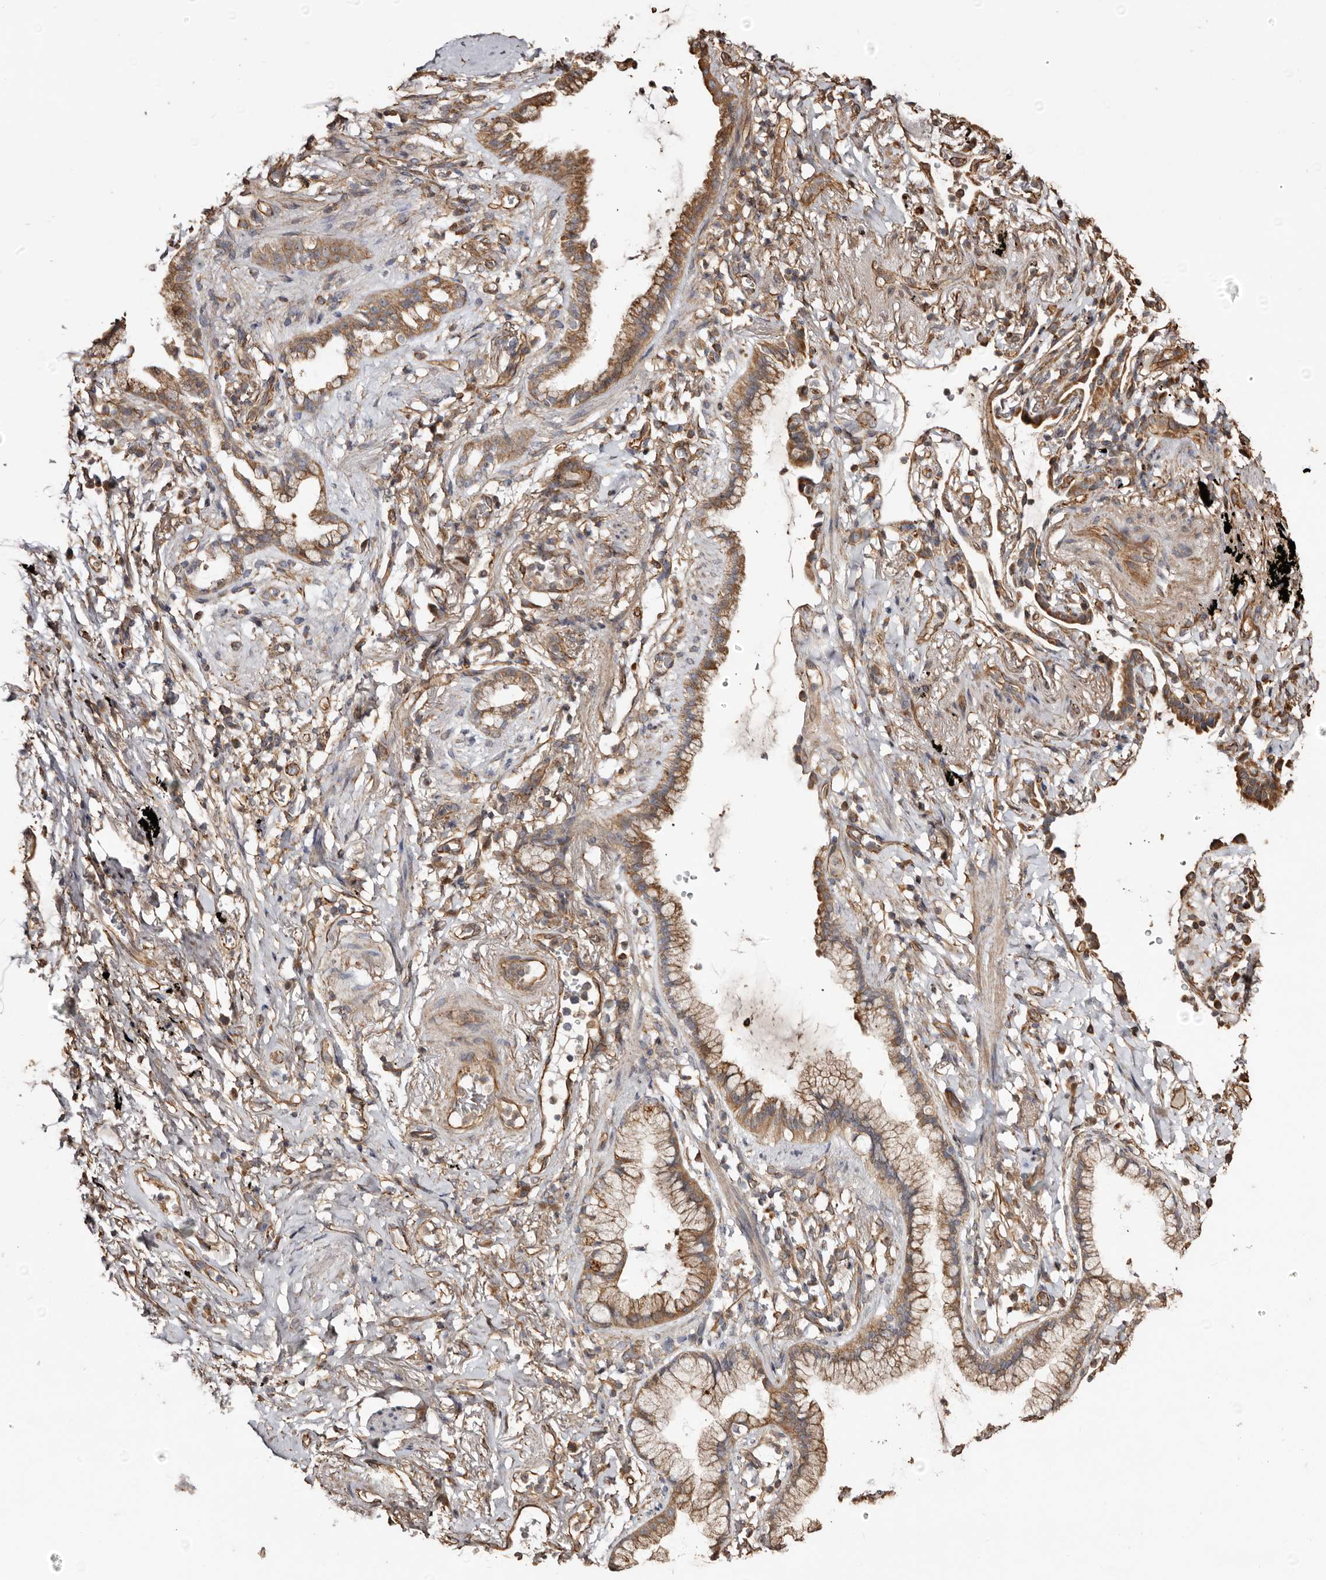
{"staining": {"intensity": "moderate", "quantity": ">75%", "location": "cytoplasmic/membranous"}, "tissue": "lung cancer", "cell_type": "Tumor cells", "image_type": "cancer", "snomed": [{"axis": "morphology", "description": "Adenocarcinoma, NOS"}, {"axis": "topography", "description": "Lung"}], "caption": "Immunohistochemistry of human lung adenocarcinoma reveals medium levels of moderate cytoplasmic/membranous expression in approximately >75% of tumor cells.", "gene": "MACC1", "patient": {"sex": "female", "age": 70}}